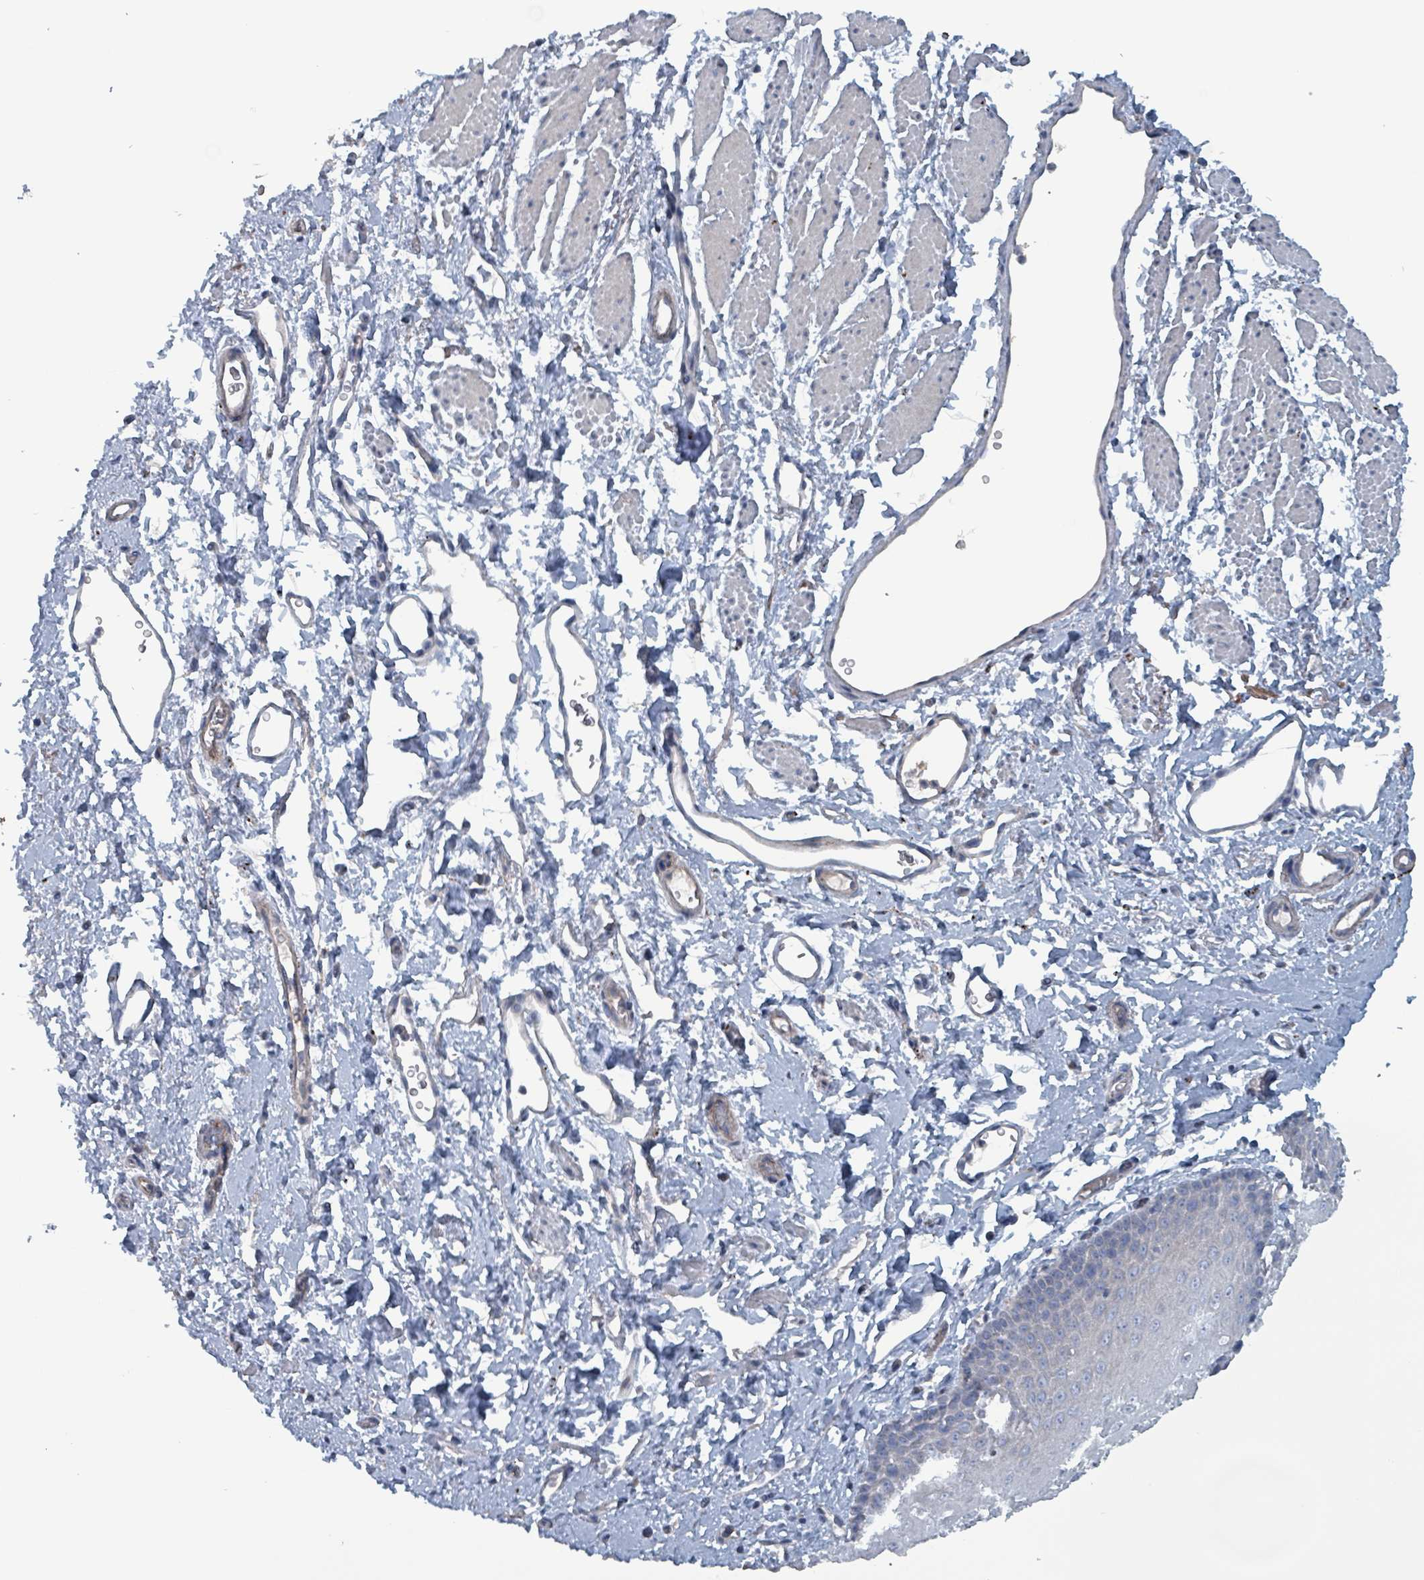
{"staining": {"intensity": "weak", "quantity": "<25%", "location": "cytoplasmic/membranous"}, "tissue": "esophagus", "cell_type": "Squamous epithelial cells", "image_type": "normal", "snomed": [{"axis": "morphology", "description": "Normal tissue, NOS"}, {"axis": "topography", "description": "Esophagus"}], "caption": "Immunohistochemistry (IHC) image of unremarkable esophagus: human esophagus stained with DAB displays no significant protein expression in squamous epithelial cells.", "gene": "TAAR5", "patient": {"sex": "male", "age": 70}}